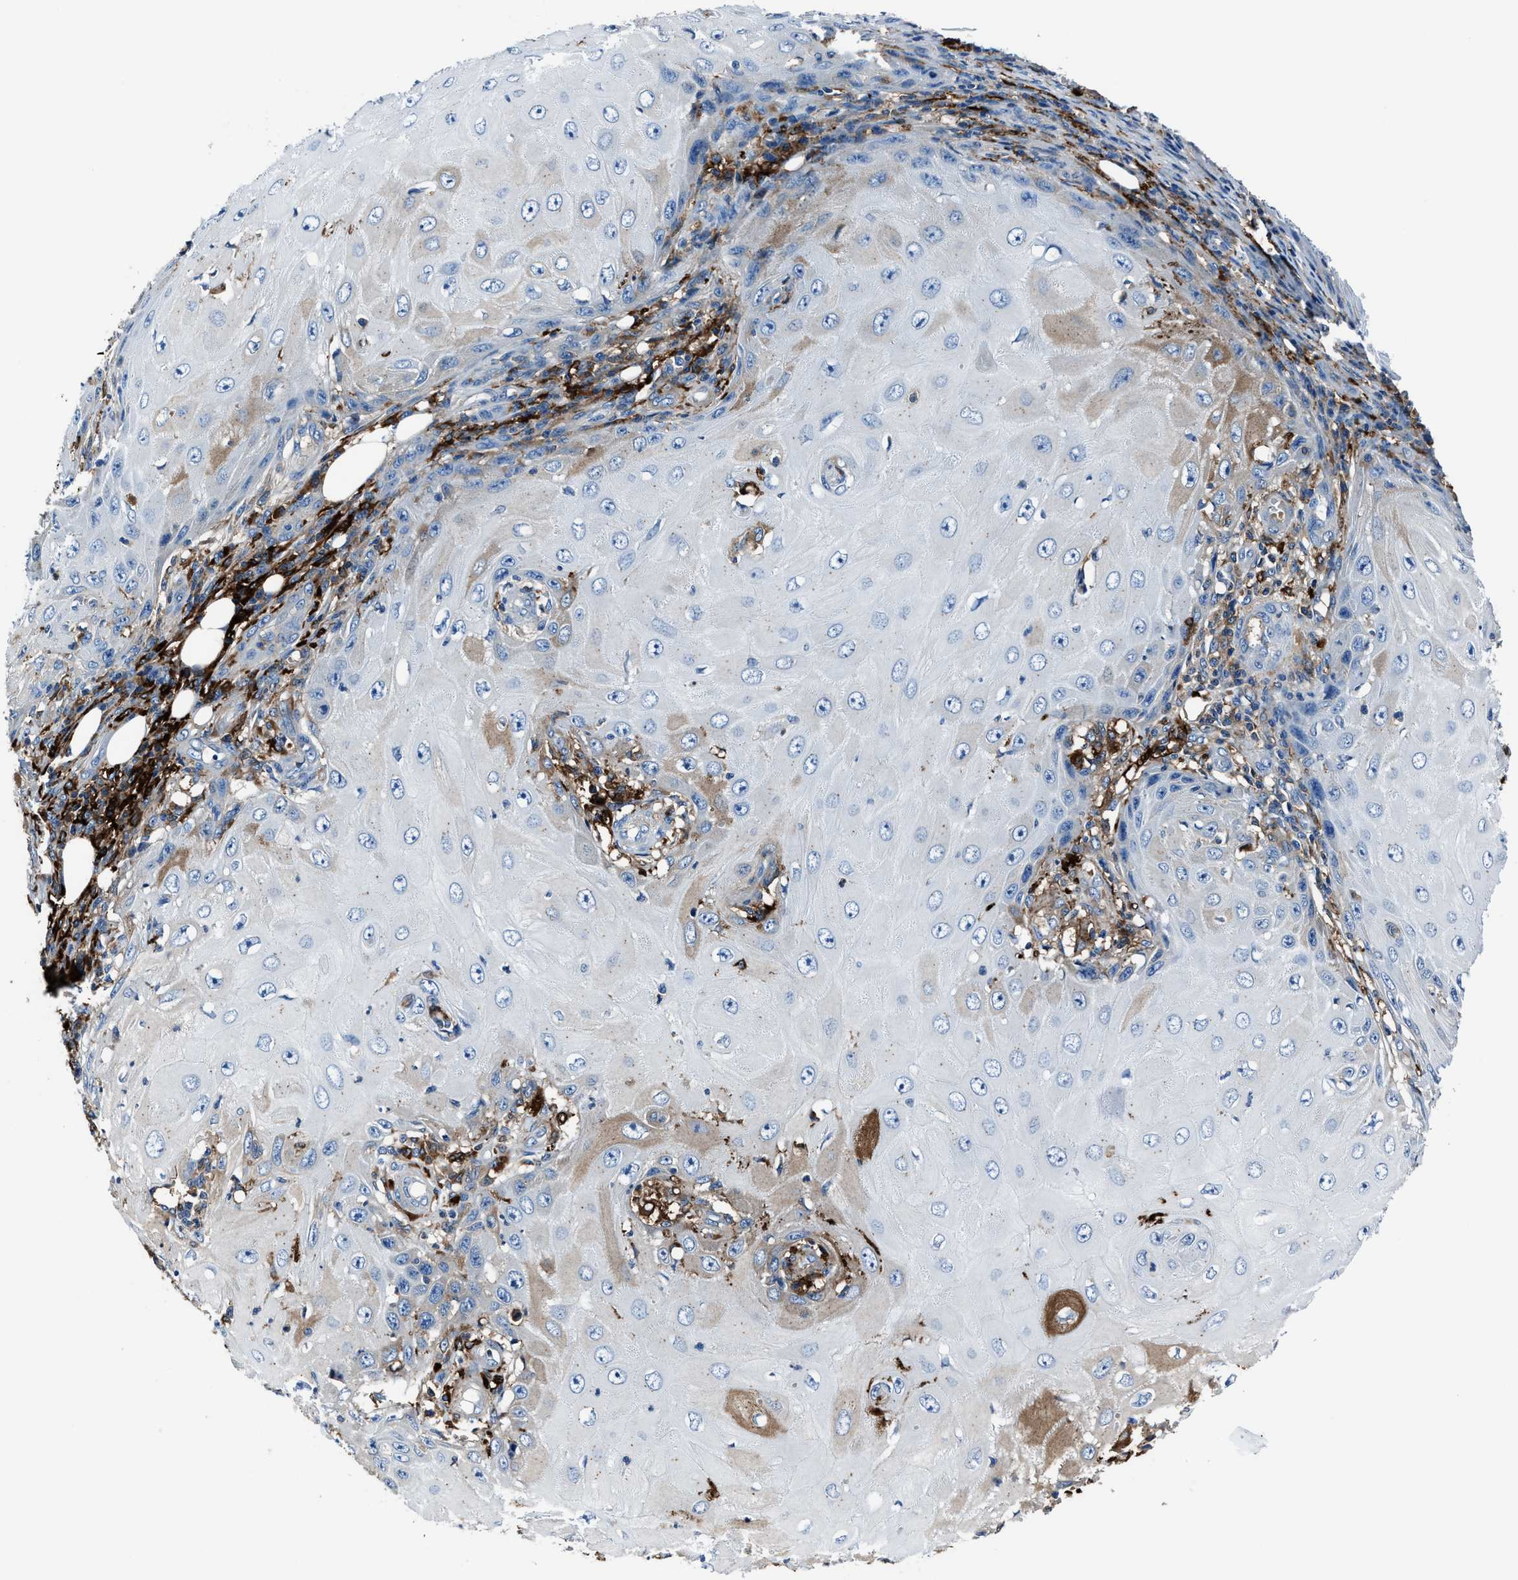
{"staining": {"intensity": "moderate", "quantity": "<25%", "location": "cytoplasmic/membranous"}, "tissue": "skin cancer", "cell_type": "Tumor cells", "image_type": "cancer", "snomed": [{"axis": "morphology", "description": "Squamous cell carcinoma, NOS"}, {"axis": "topography", "description": "Skin"}], "caption": "Immunohistochemistry (DAB (3,3'-diaminobenzidine)) staining of skin squamous cell carcinoma reveals moderate cytoplasmic/membranous protein positivity in about <25% of tumor cells.", "gene": "FTL", "patient": {"sex": "female", "age": 73}}